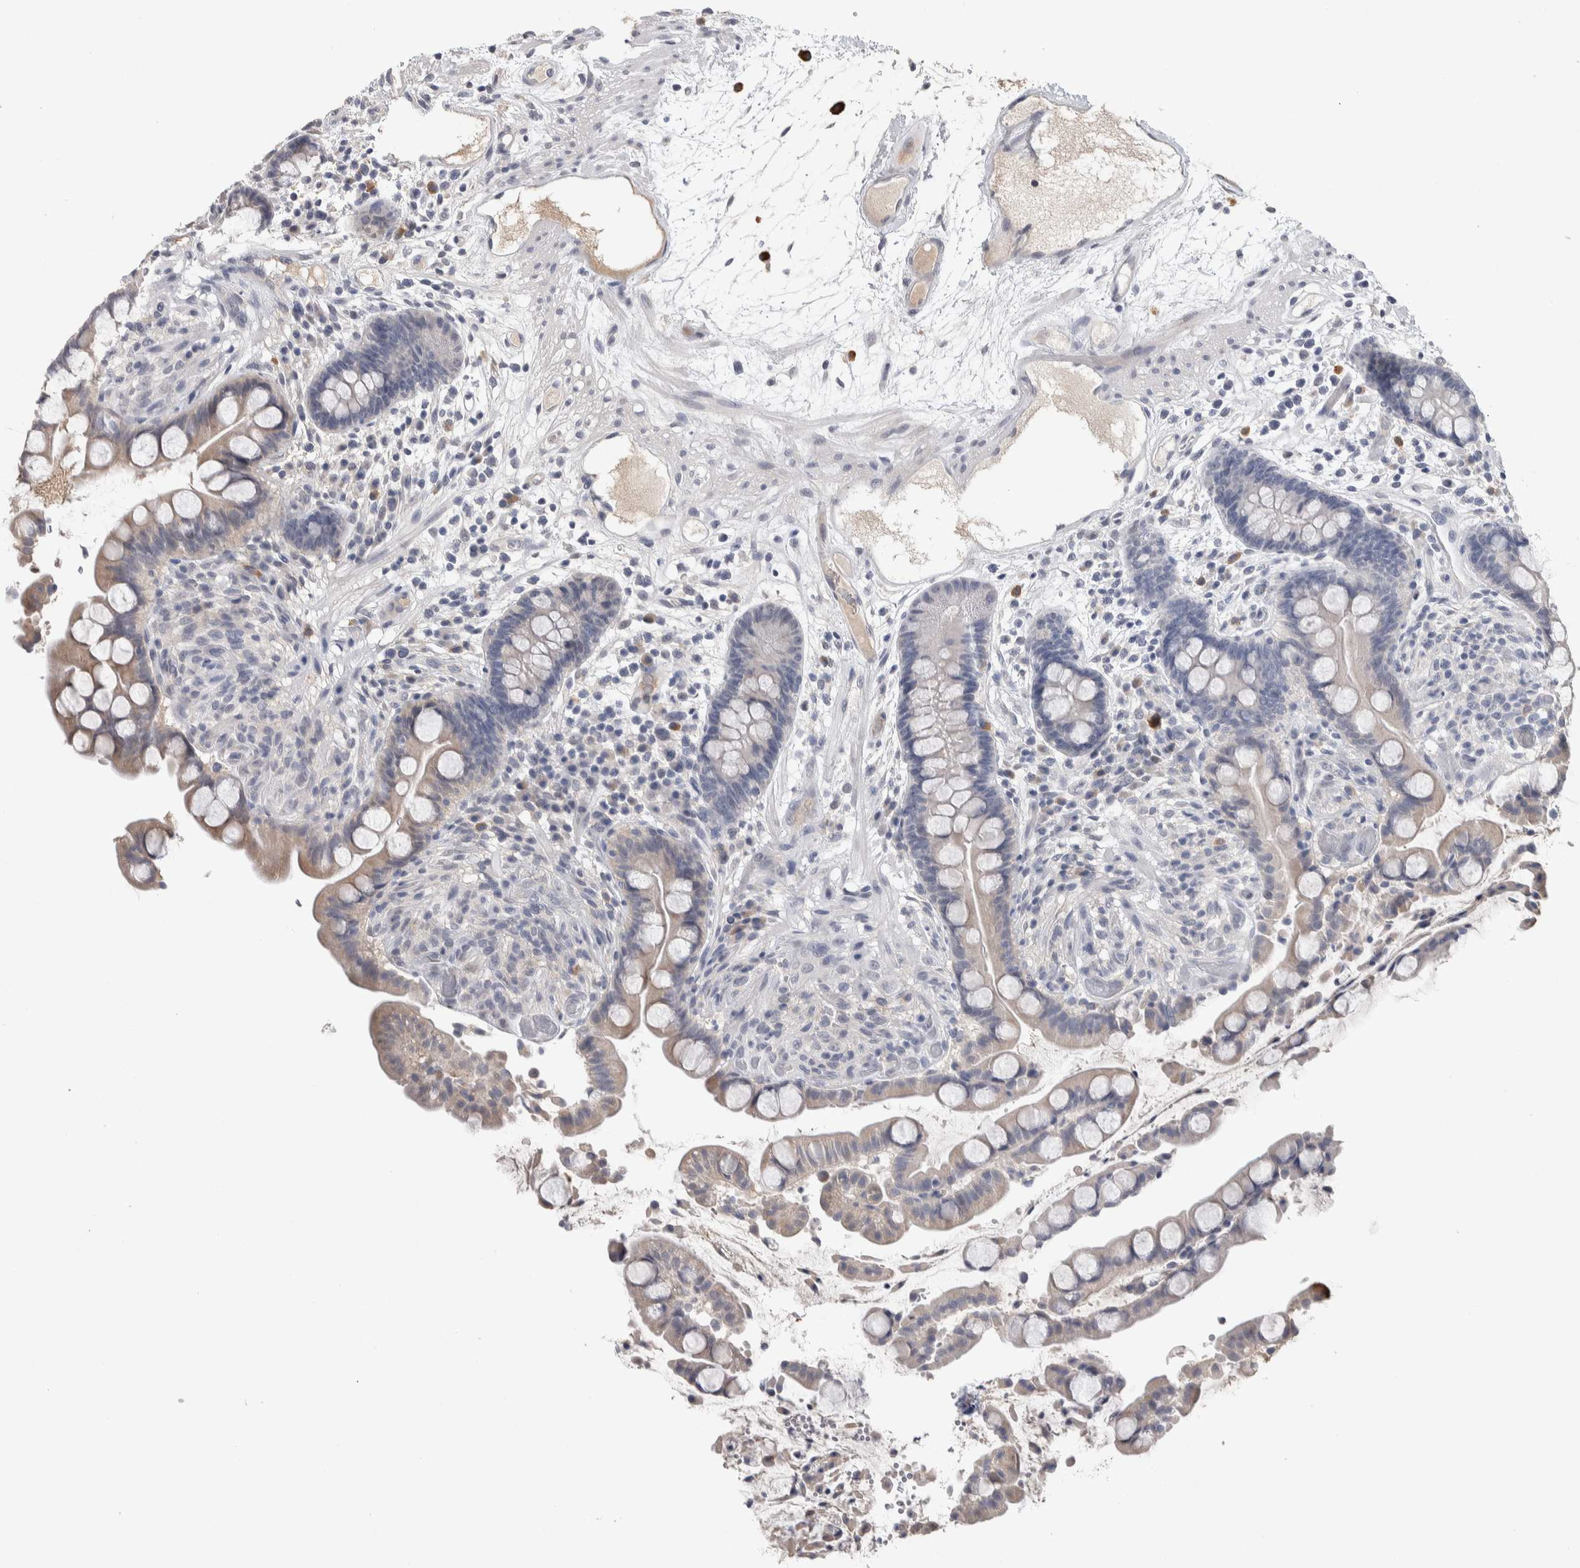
{"staining": {"intensity": "negative", "quantity": "none", "location": "none"}, "tissue": "colon", "cell_type": "Endothelial cells", "image_type": "normal", "snomed": [{"axis": "morphology", "description": "Normal tissue, NOS"}, {"axis": "topography", "description": "Colon"}], "caption": "DAB (3,3'-diaminobenzidine) immunohistochemical staining of unremarkable human colon displays no significant positivity in endothelial cells. (Brightfield microscopy of DAB (3,3'-diaminobenzidine) IHC at high magnification).", "gene": "TMEM102", "patient": {"sex": "male", "age": 73}}